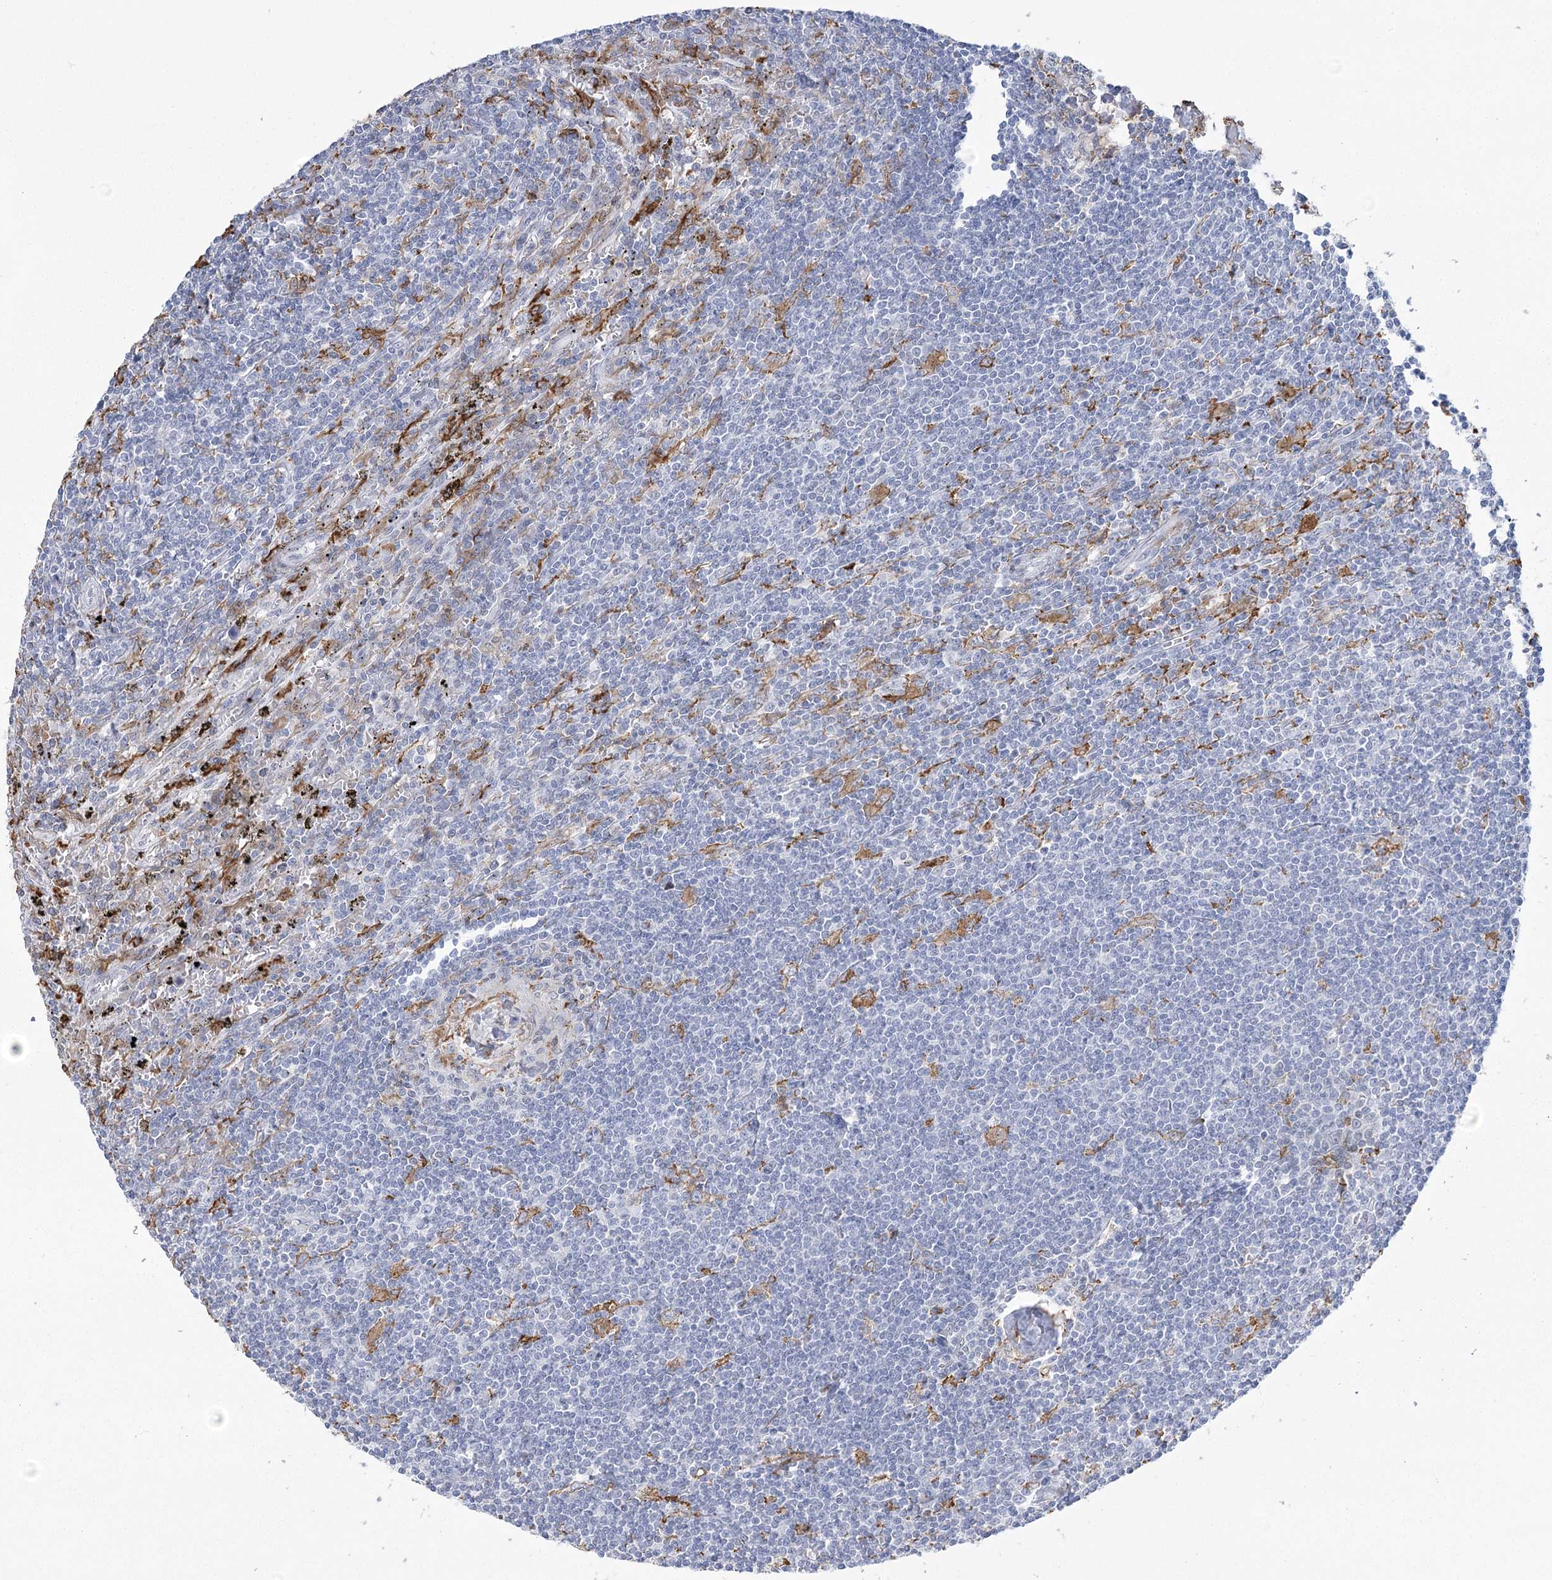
{"staining": {"intensity": "negative", "quantity": "none", "location": "none"}, "tissue": "lymphoma", "cell_type": "Tumor cells", "image_type": "cancer", "snomed": [{"axis": "morphology", "description": "Malignant lymphoma, non-Hodgkin's type, Low grade"}, {"axis": "topography", "description": "Spleen"}], "caption": "Low-grade malignant lymphoma, non-Hodgkin's type was stained to show a protein in brown. There is no significant expression in tumor cells.", "gene": "C11orf1", "patient": {"sex": "male", "age": 76}}